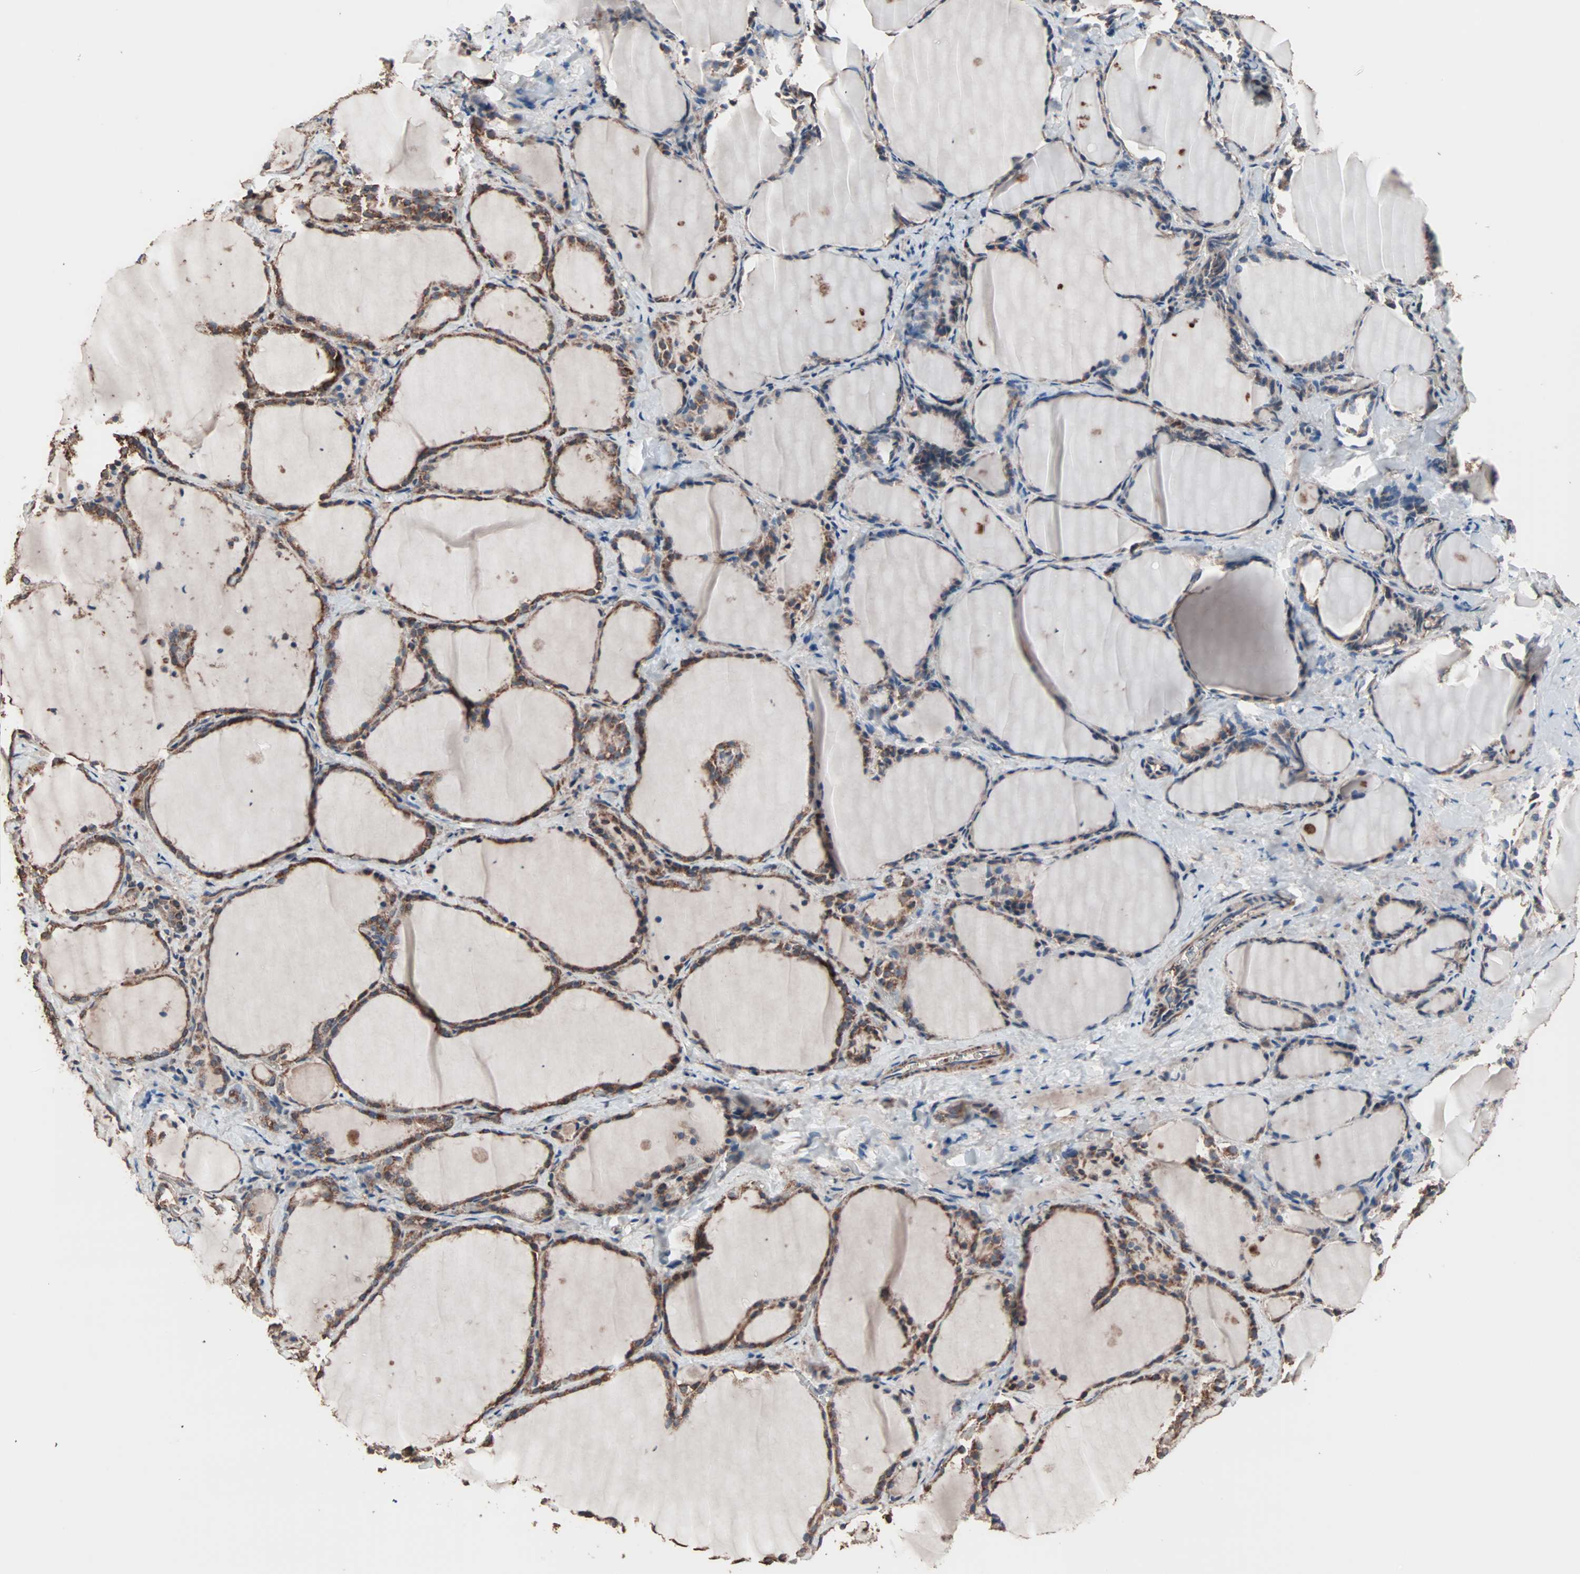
{"staining": {"intensity": "strong", "quantity": ">75%", "location": "cytoplasmic/membranous"}, "tissue": "thyroid gland", "cell_type": "Glandular cells", "image_type": "normal", "snomed": [{"axis": "morphology", "description": "Normal tissue, NOS"}, {"axis": "morphology", "description": "Papillary adenocarcinoma, NOS"}, {"axis": "topography", "description": "Thyroid gland"}], "caption": "Protein staining demonstrates strong cytoplasmic/membranous staining in about >75% of glandular cells in normal thyroid gland.", "gene": "MRPL2", "patient": {"sex": "female", "age": 30}}